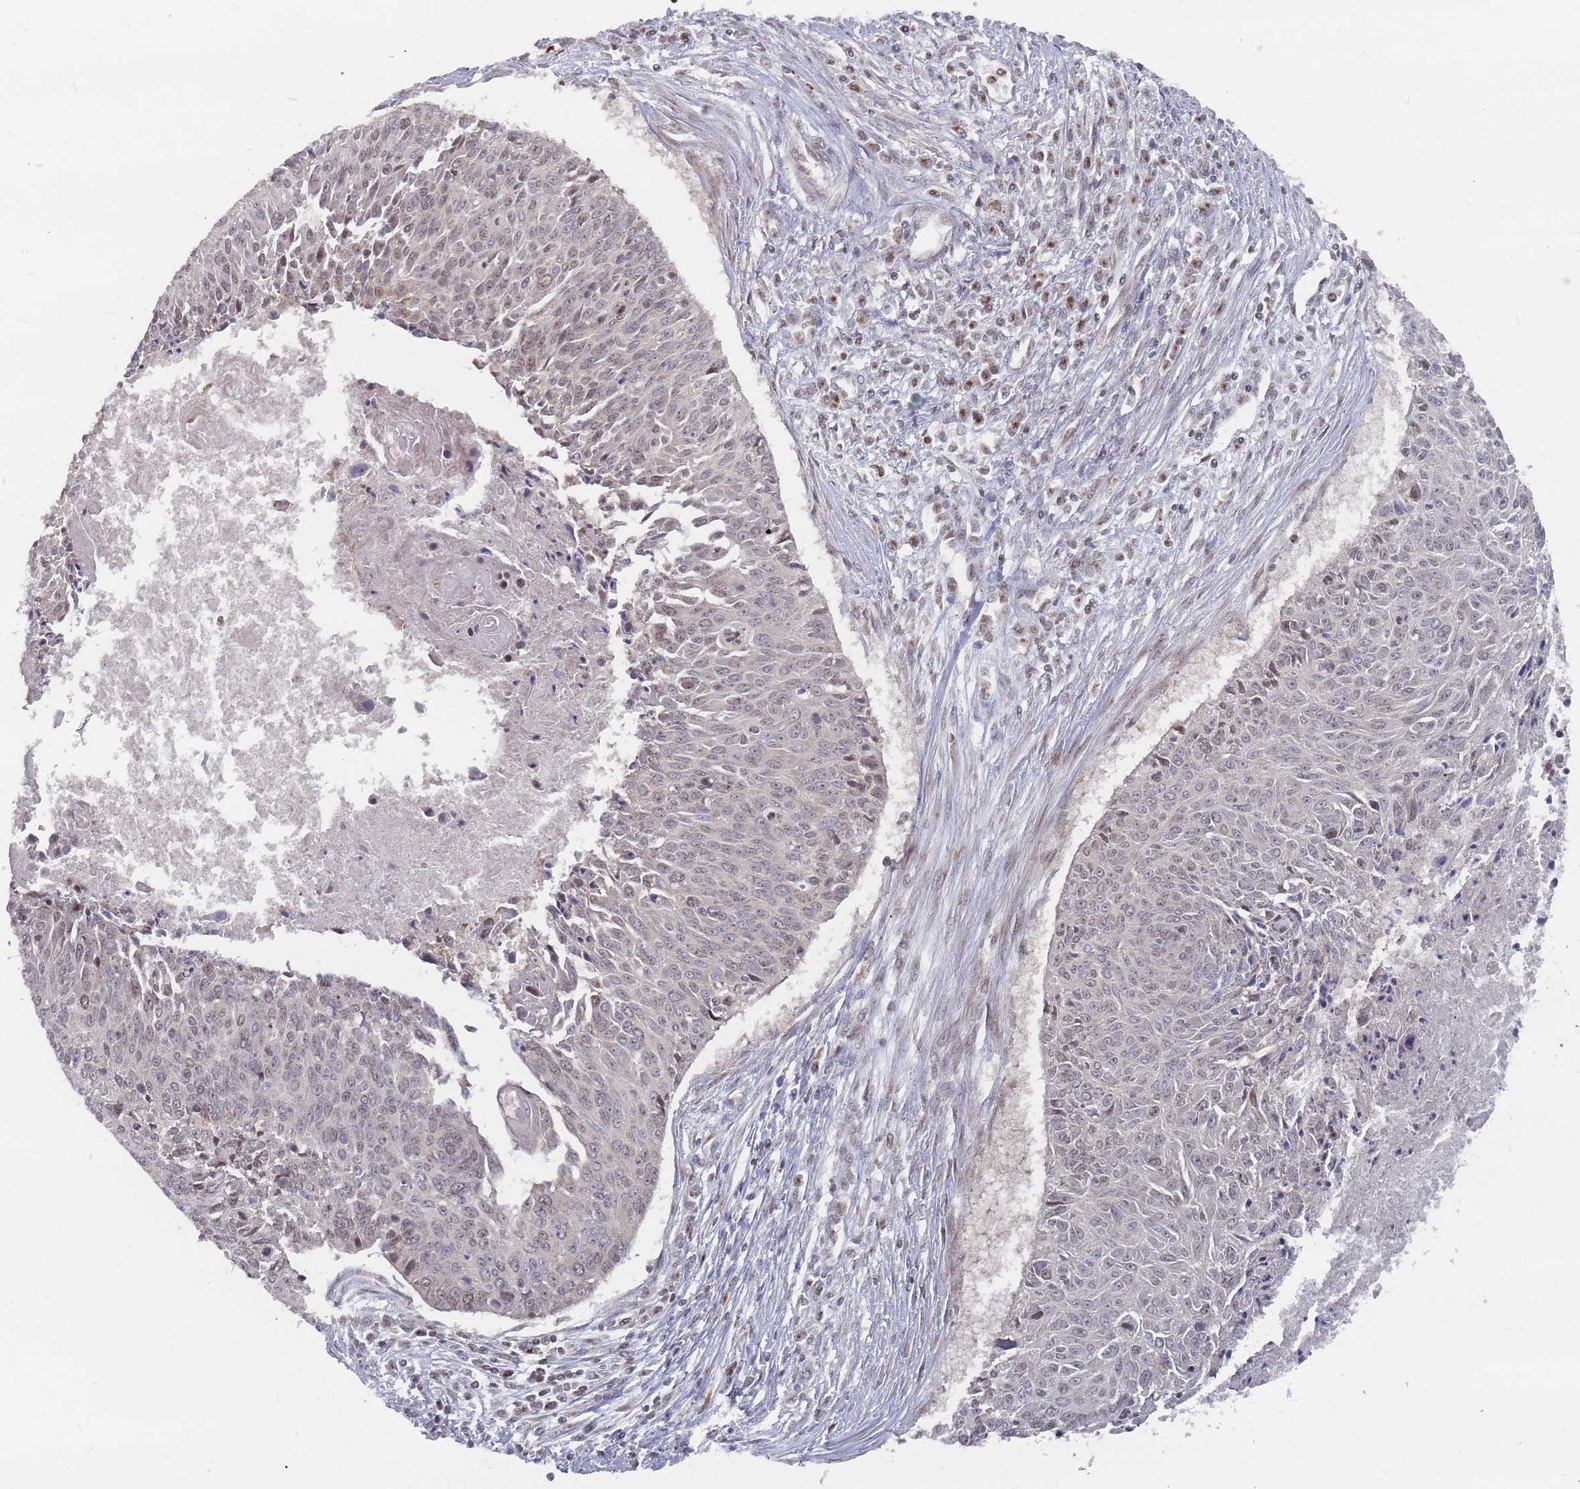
{"staining": {"intensity": "weak", "quantity": "25%-75%", "location": "nuclear"}, "tissue": "cervical cancer", "cell_type": "Tumor cells", "image_type": "cancer", "snomed": [{"axis": "morphology", "description": "Squamous cell carcinoma, NOS"}, {"axis": "topography", "description": "Cervix"}], "caption": "Squamous cell carcinoma (cervical) stained with IHC reveals weak nuclear positivity in approximately 25%-75% of tumor cells. Using DAB (brown) and hematoxylin (blue) stains, captured at high magnification using brightfield microscopy.", "gene": "FMO4", "patient": {"sex": "female", "age": 55}}